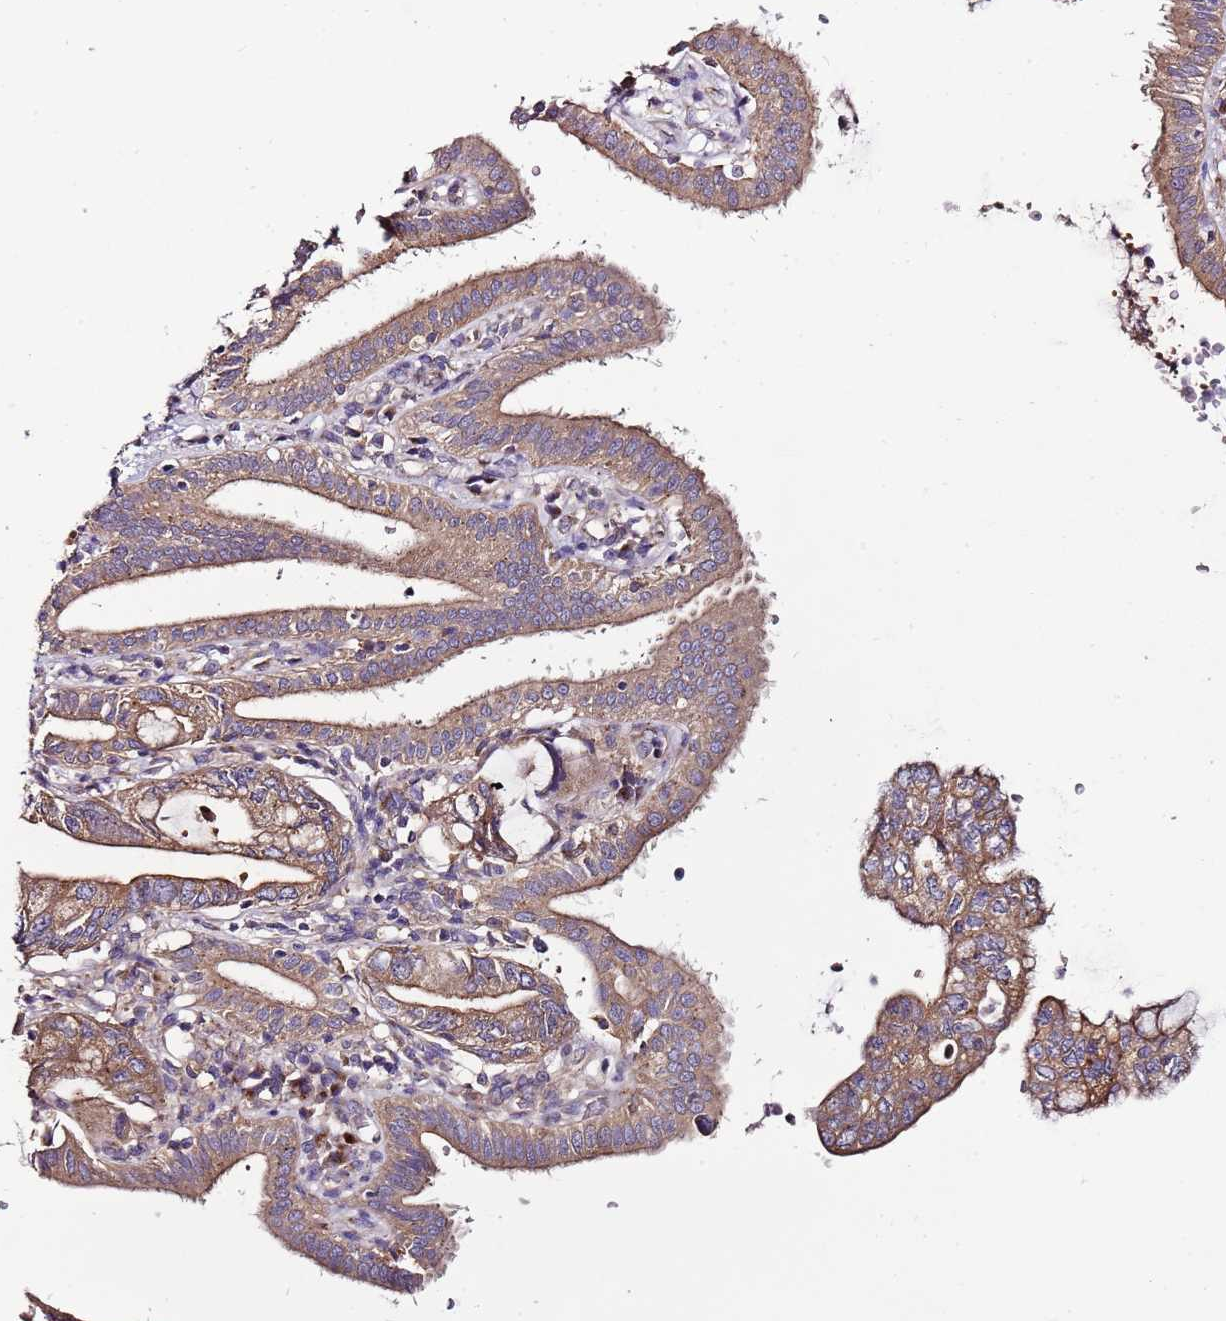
{"staining": {"intensity": "moderate", "quantity": ">75%", "location": "cytoplasmic/membranous"}, "tissue": "pancreatic cancer", "cell_type": "Tumor cells", "image_type": "cancer", "snomed": [{"axis": "morphology", "description": "Adenocarcinoma, NOS"}, {"axis": "topography", "description": "Pancreas"}], "caption": "A high-resolution image shows IHC staining of pancreatic cancer (adenocarcinoma), which reveals moderate cytoplasmic/membranous positivity in about >75% of tumor cells.", "gene": "FAM20A", "patient": {"sex": "female", "age": 73}}